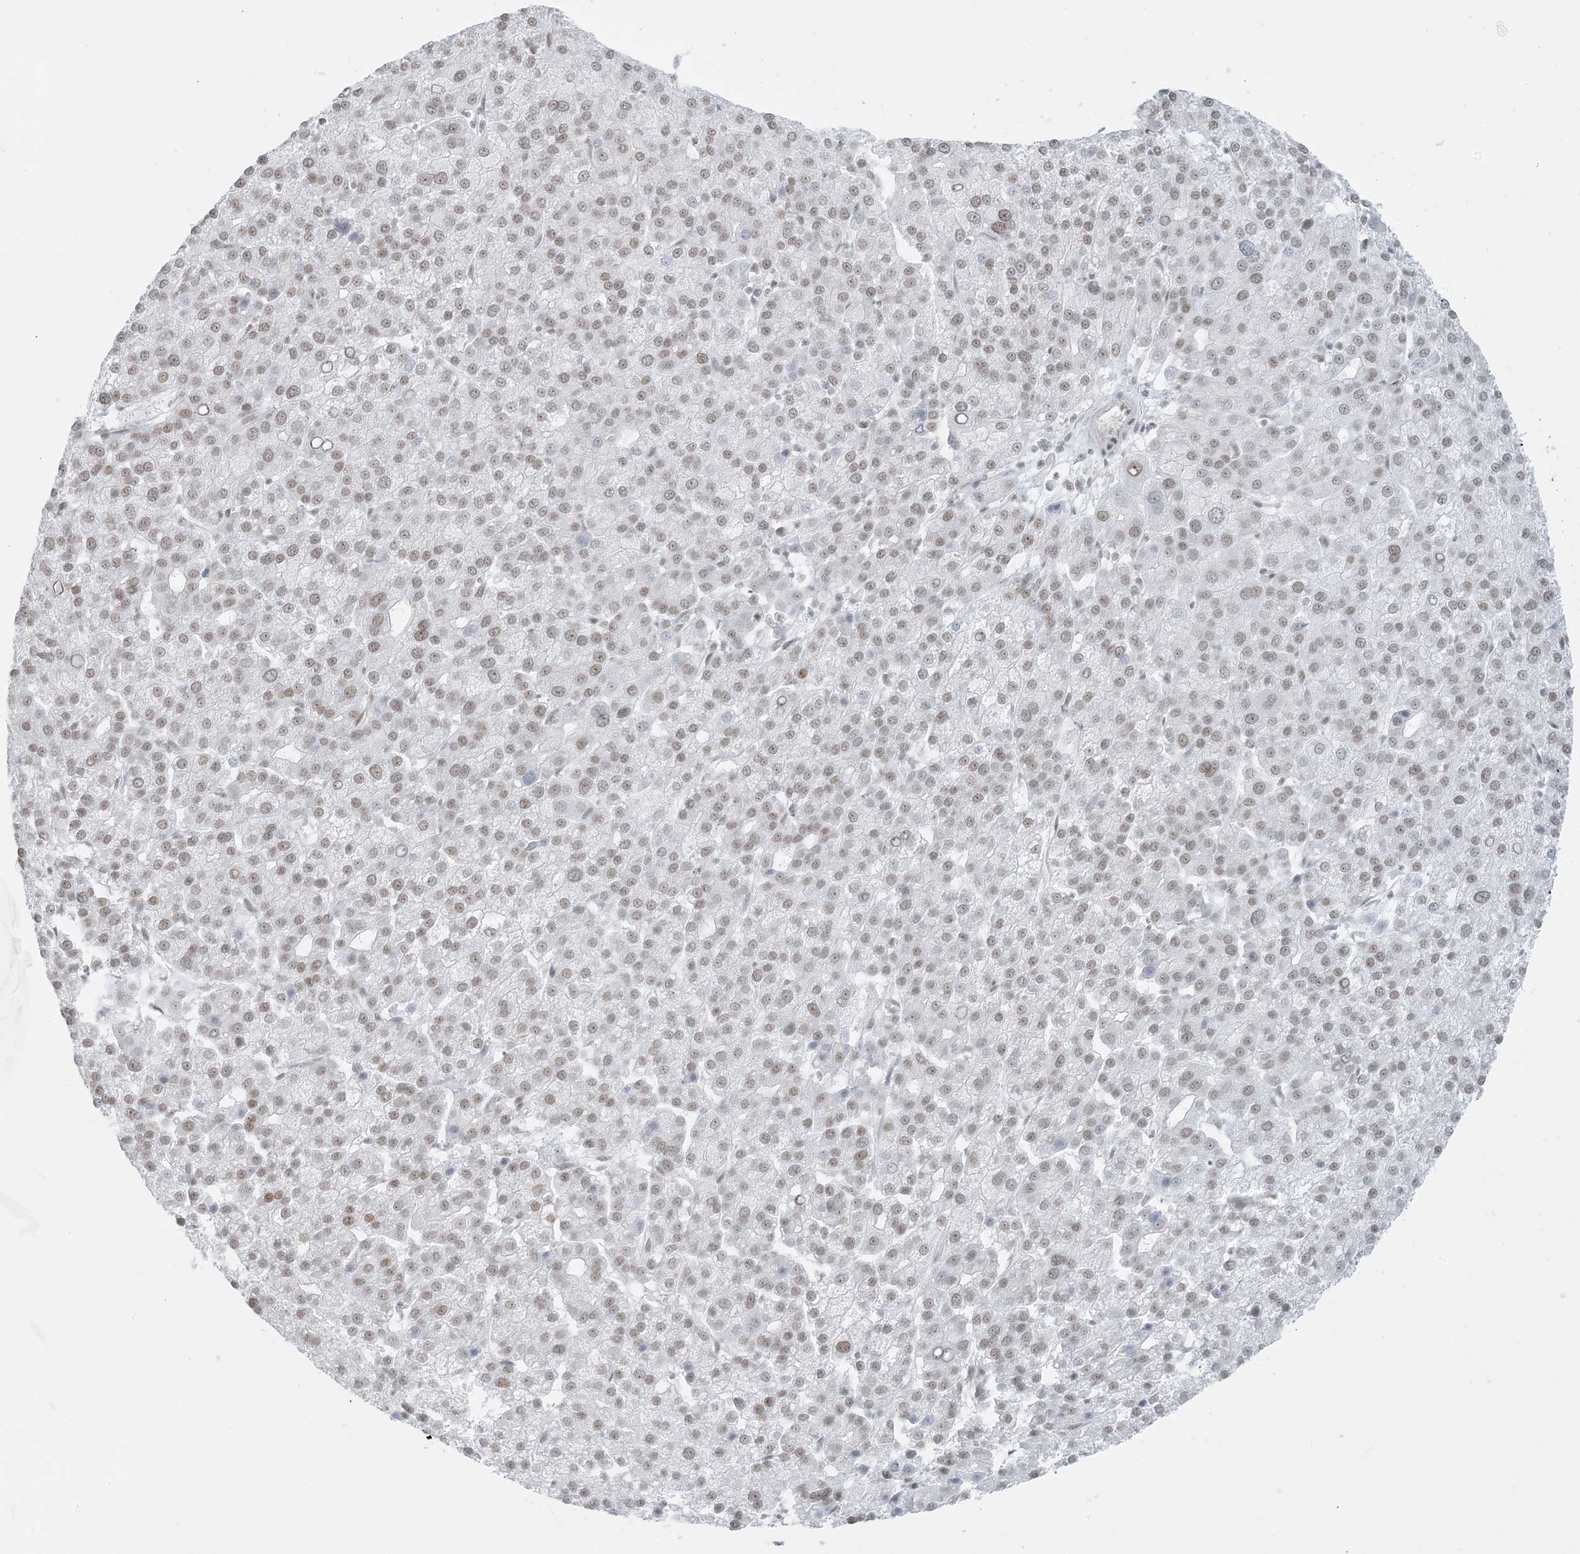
{"staining": {"intensity": "weak", "quantity": ">75%", "location": "nuclear"}, "tissue": "liver cancer", "cell_type": "Tumor cells", "image_type": "cancer", "snomed": [{"axis": "morphology", "description": "Carcinoma, Hepatocellular, NOS"}, {"axis": "topography", "description": "Liver"}], "caption": "Immunohistochemical staining of human hepatocellular carcinoma (liver) shows low levels of weak nuclear protein expression in approximately >75% of tumor cells.", "gene": "ZNF787", "patient": {"sex": "female", "age": 58}}